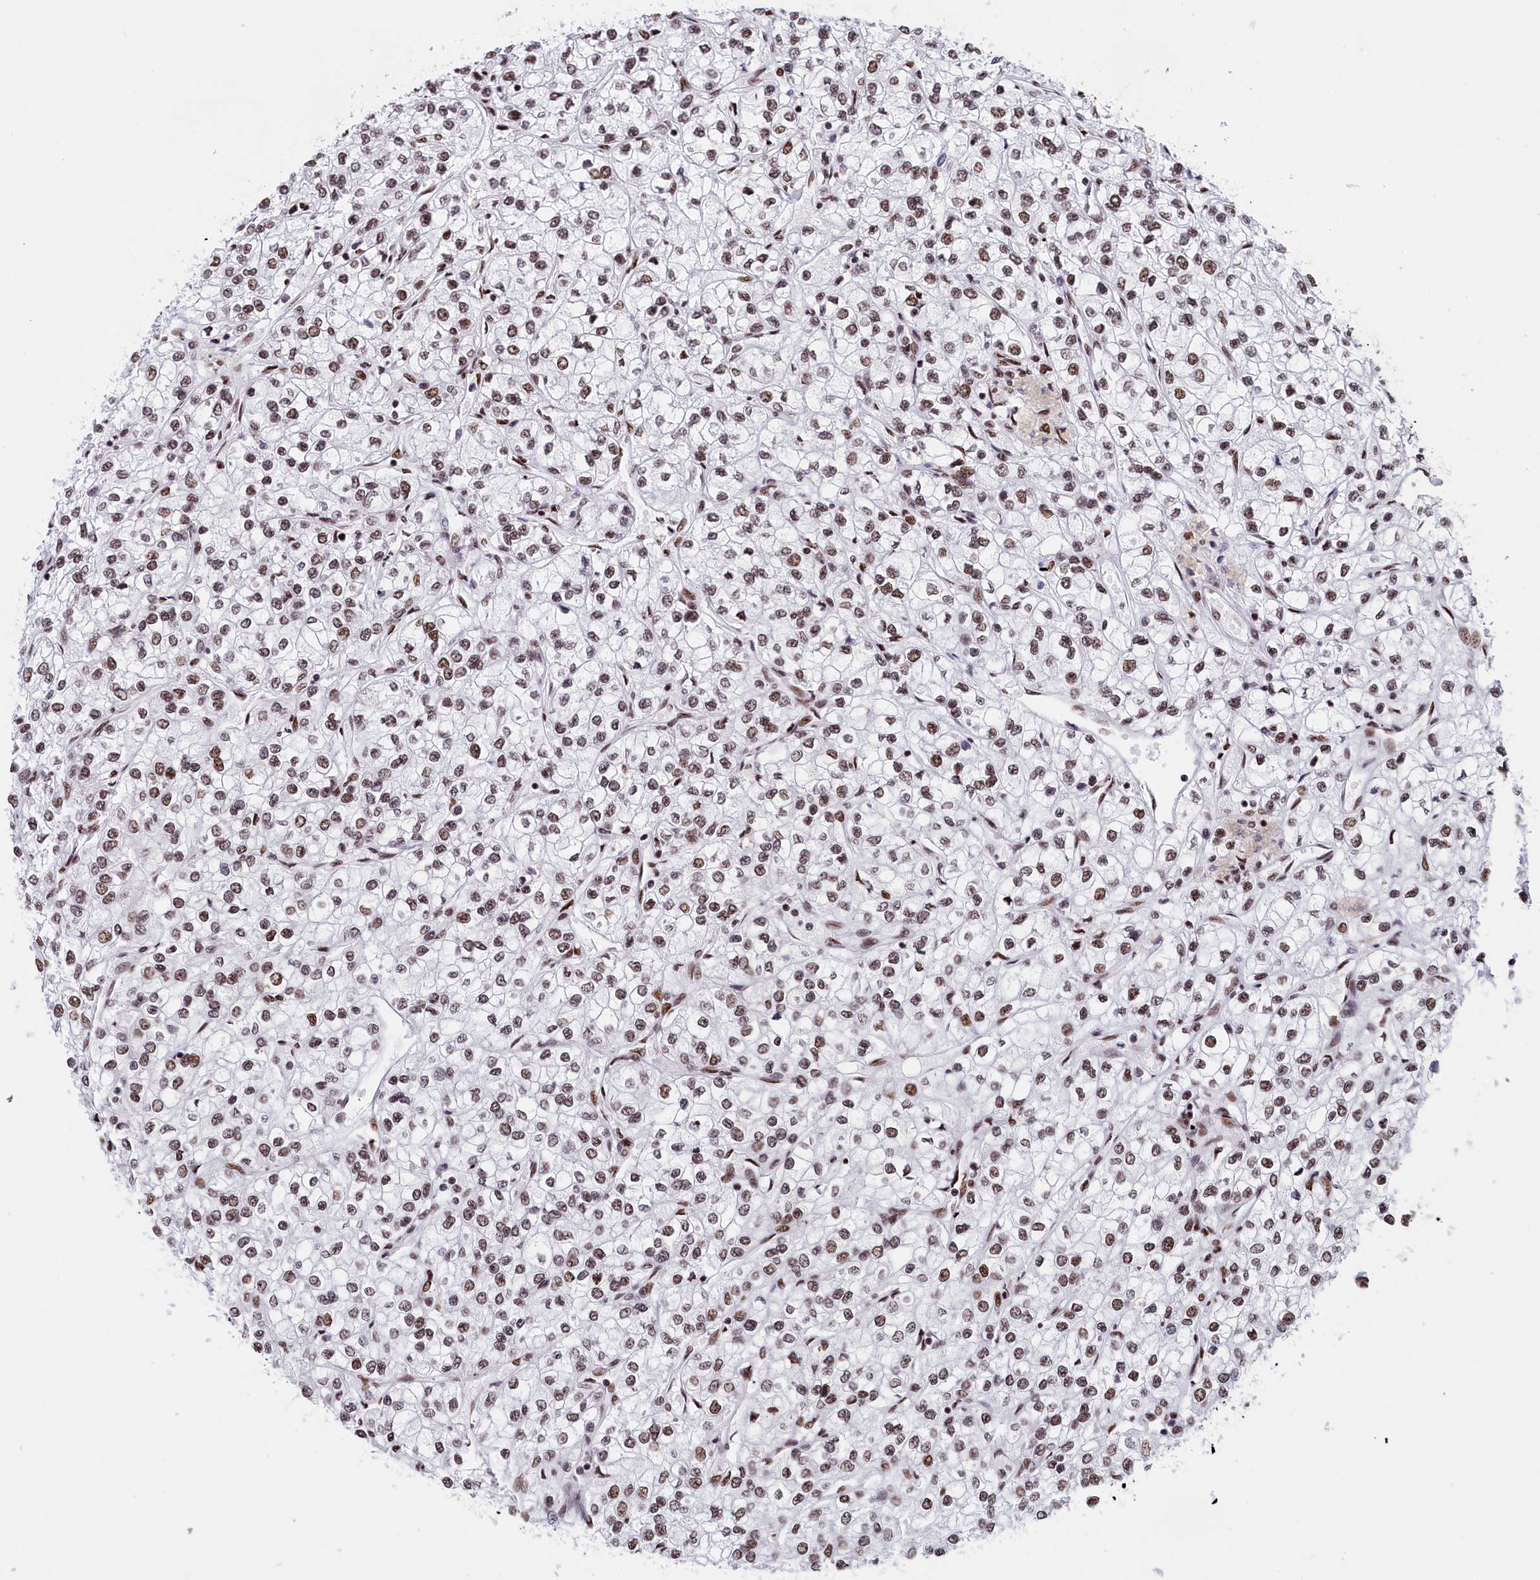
{"staining": {"intensity": "moderate", "quantity": ">75%", "location": "nuclear"}, "tissue": "renal cancer", "cell_type": "Tumor cells", "image_type": "cancer", "snomed": [{"axis": "morphology", "description": "Adenocarcinoma, NOS"}, {"axis": "topography", "description": "Kidney"}], "caption": "The immunohistochemical stain labels moderate nuclear staining in tumor cells of renal cancer (adenocarcinoma) tissue. The staining was performed using DAB, with brown indicating positive protein expression. Nuclei are stained blue with hematoxylin.", "gene": "SNRNP70", "patient": {"sex": "male", "age": 80}}